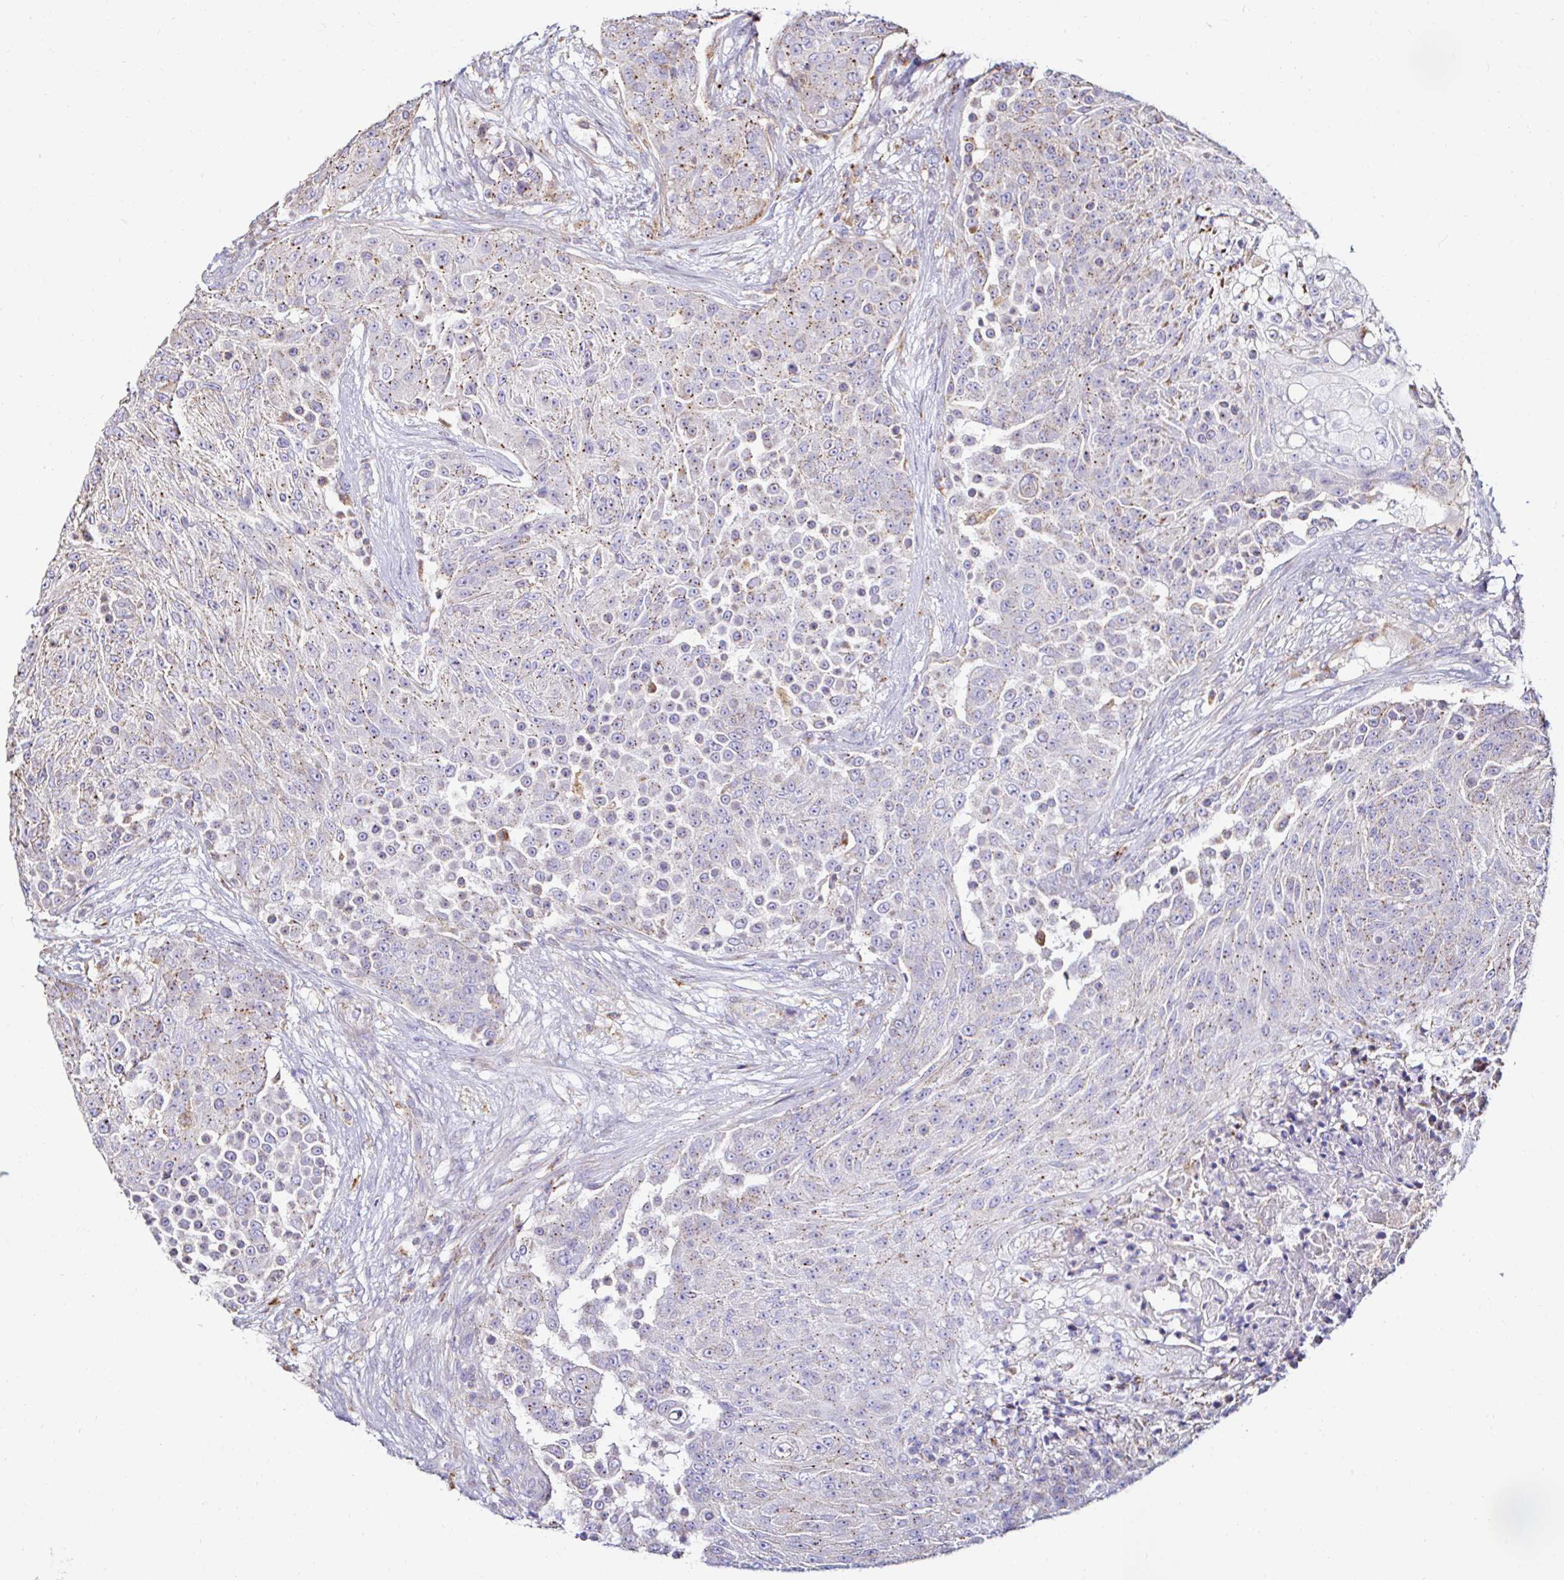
{"staining": {"intensity": "weak", "quantity": "25%-75%", "location": "cytoplasmic/membranous"}, "tissue": "urothelial cancer", "cell_type": "Tumor cells", "image_type": "cancer", "snomed": [{"axis": "morphology", "description": "Urothelial carcinoma, High grade"}, {"axis": "topography", "description": "Urinary bladder"}], "caption": "The micrograph displays staining of urothelial cancer, revealing weak cytoplasmic/membranous protein expression (brown color) within tumor cells.", "gene": "GALNS", "patient": {"sex": "female", "age": 63}}